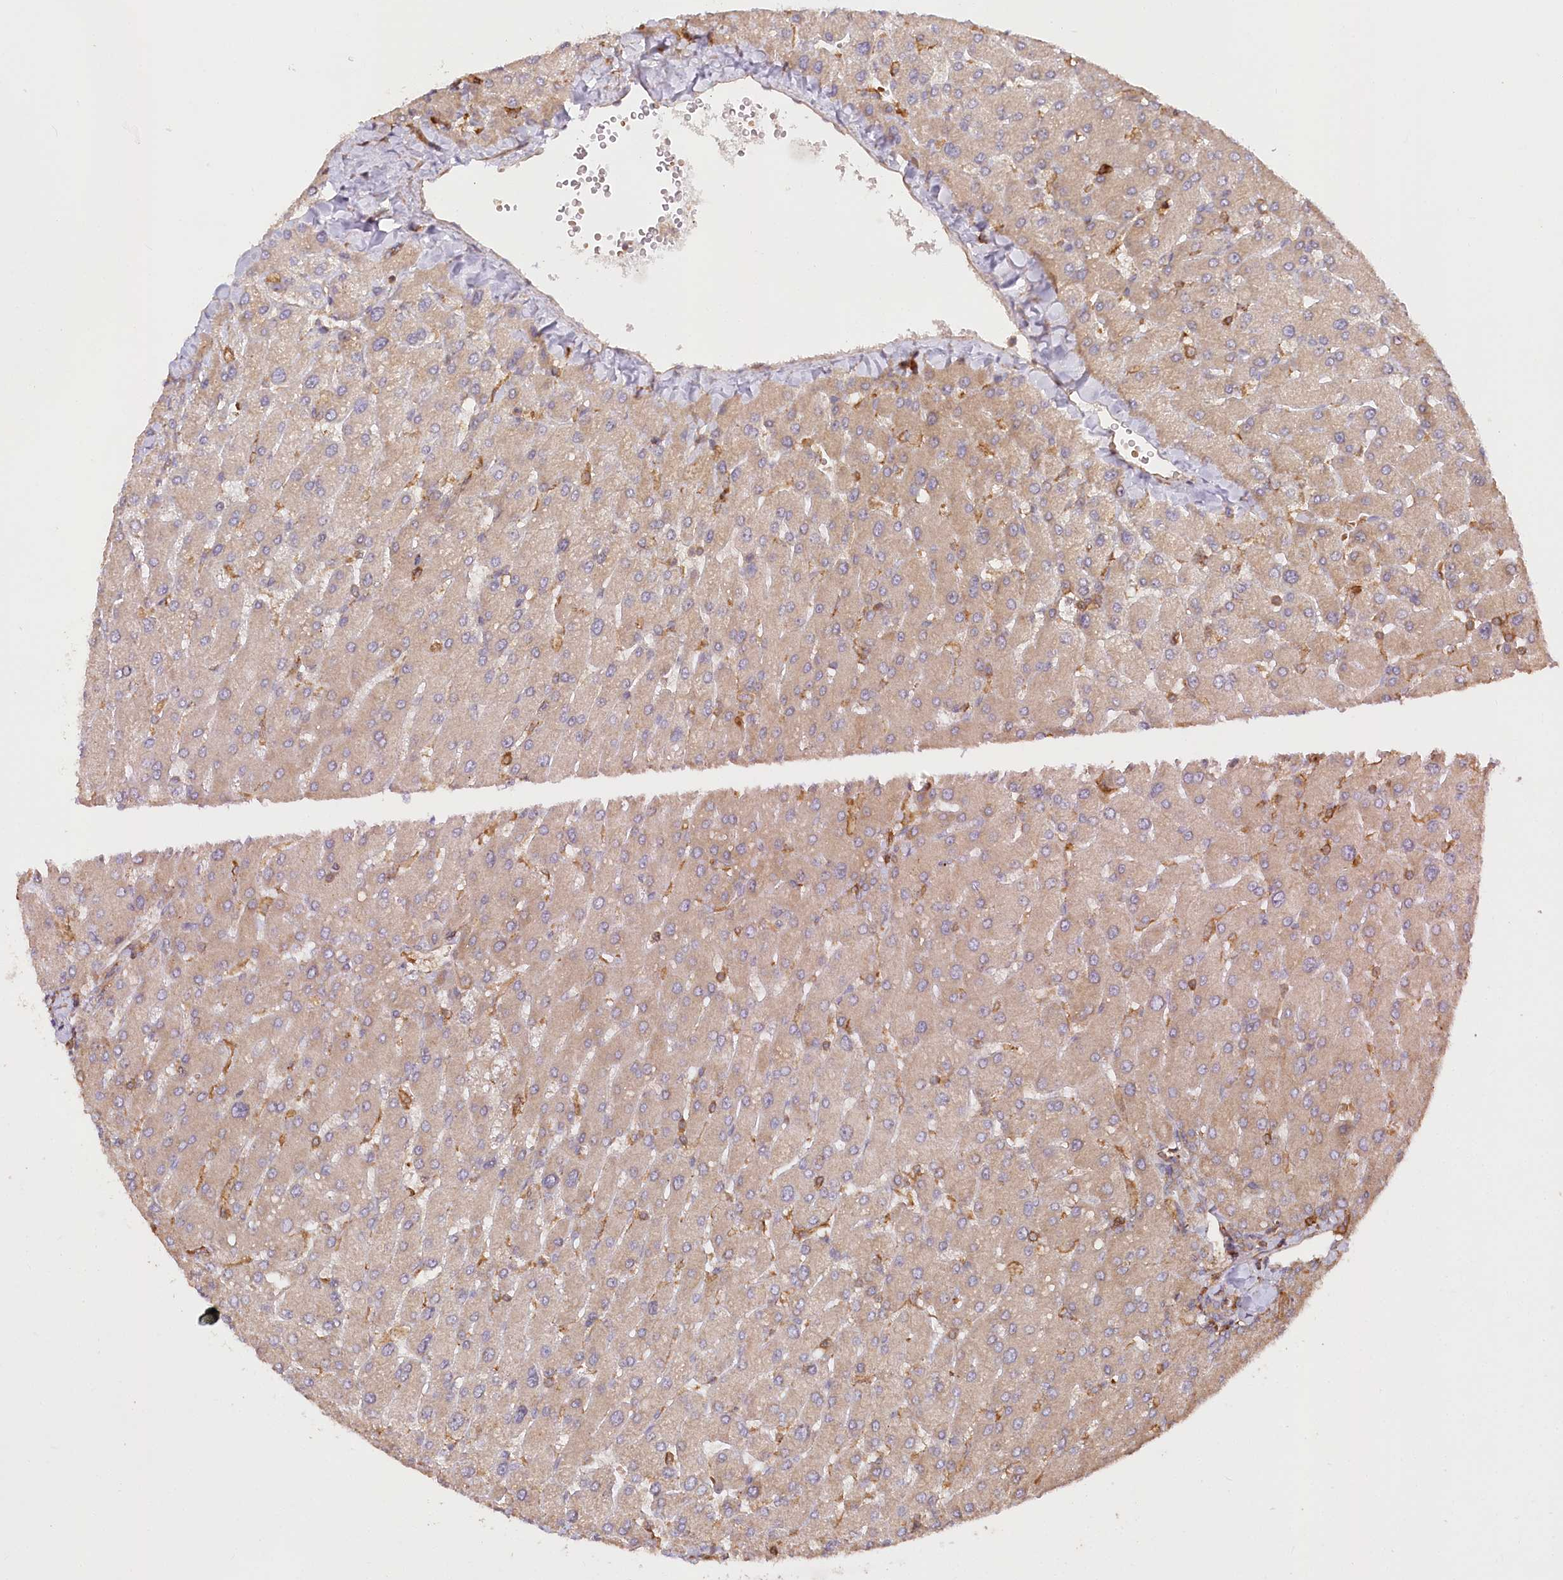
{"staining": {"intensity": "weak", "quantity": ">75%", "location": "cytoplasmic/membranous"}, "tissue": "liver", "cell_type": "Cholangiocytes", "image_type": "normal", "snomed": [{"axis": "morphology", "description": "Normal tissue, NOS"}, {"axis": "topography", "description": "Liver"}], "caption": "DAB (3,3'-diaminobenzidine) immunohistochemical staining of normal human liver displays weak cytoplasmic/membranous protein positivity in approximately >75% of cholangiocytes.", "gene": "PAIP2", "patient": {"sex": "male", "age": 55}}